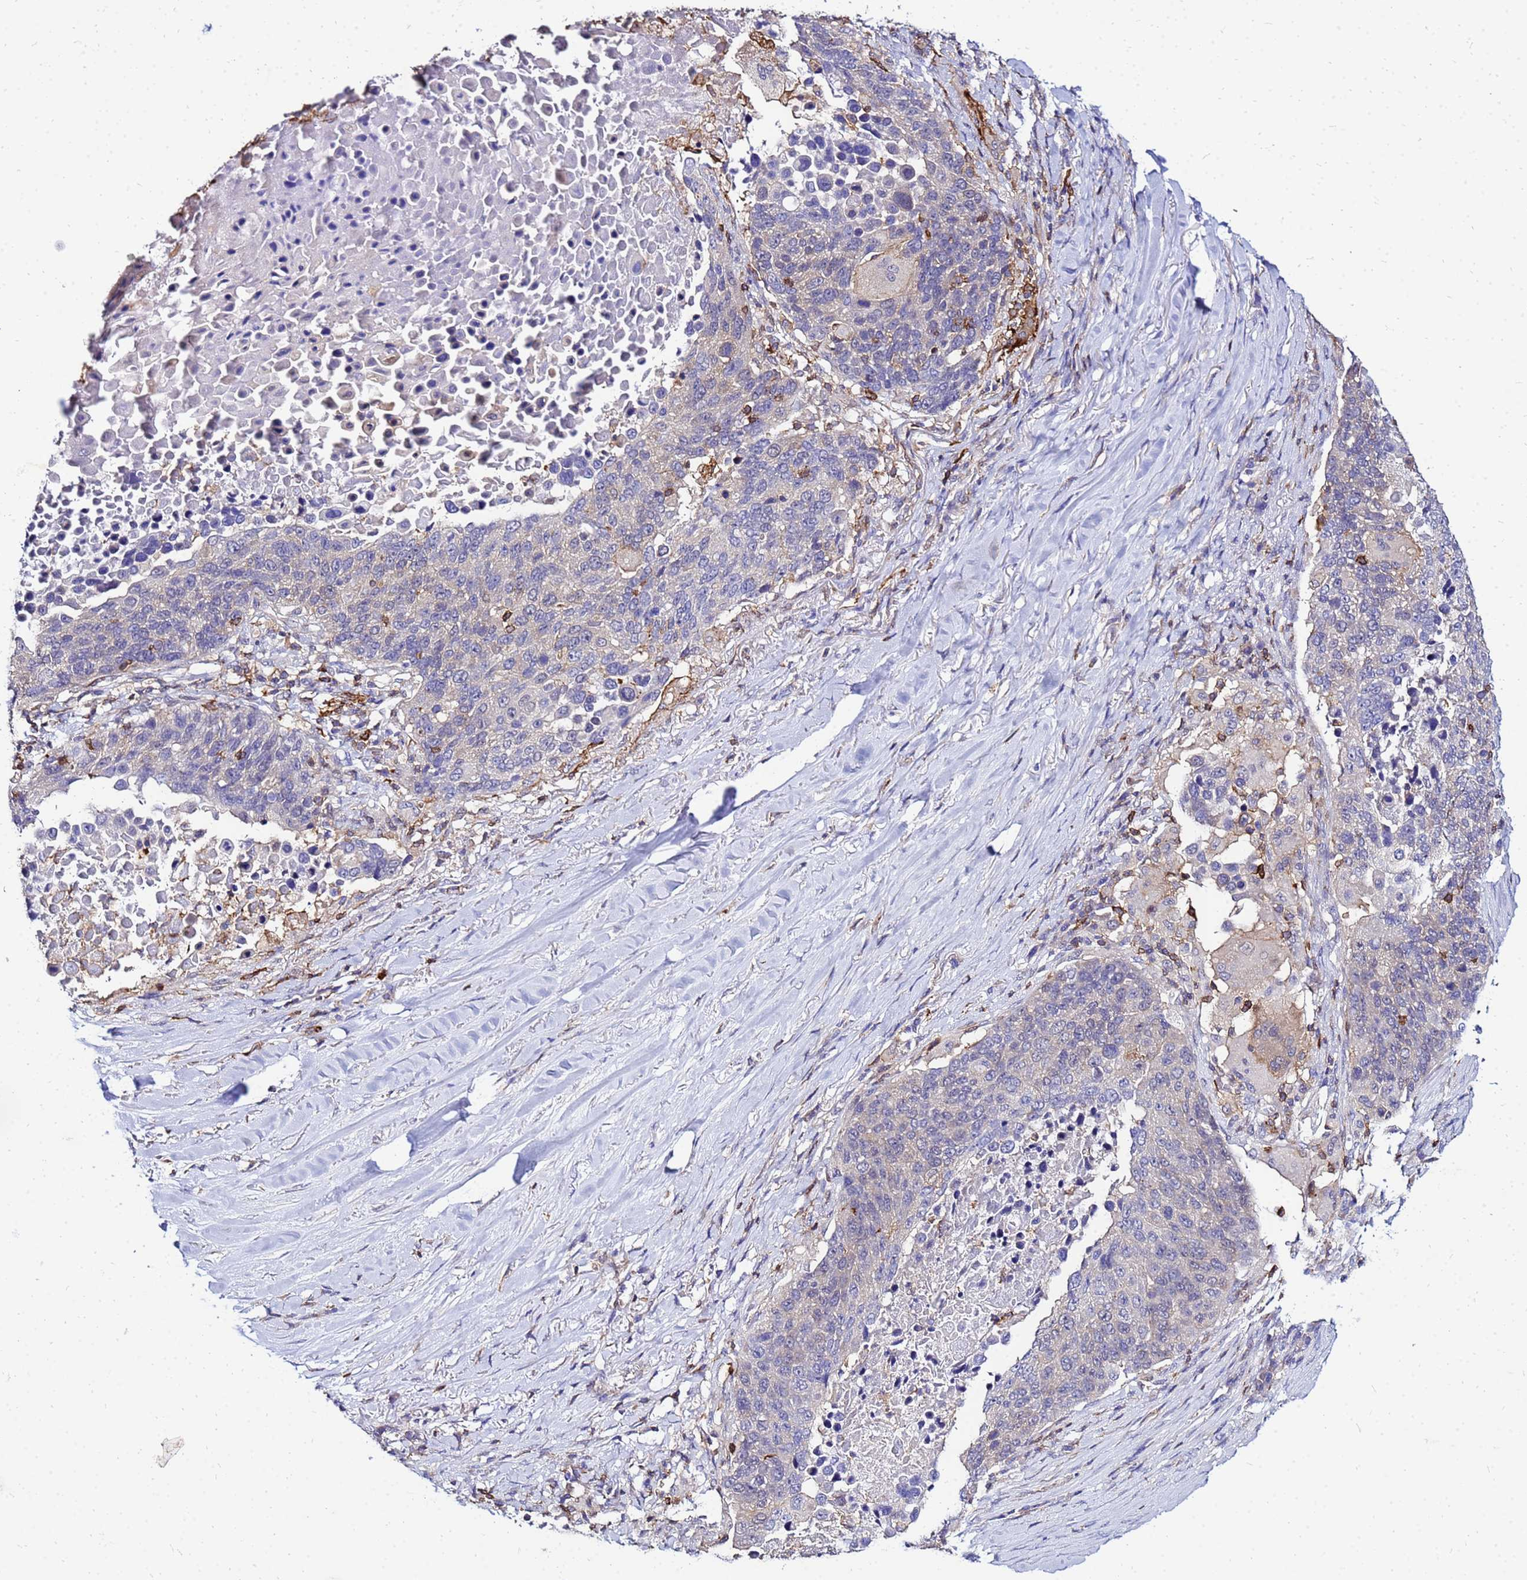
{"staining": {"intensity": "weak", "quantity": "<25%", "location": "cytoplasmic/membranous"}, "tissue": "lung cancer", "cell_type": "Tumor cells", "image_type": "cancer", "snomed": [{"axis": "morphology", "description": "Normal tissue, NOS"}, {"axis": "morphology", "description": "Squamous cell carcinoma, NOS"}, {"axis": "topography", "description": "Lymph node"}, {"axis": "topography", "description": "Lung"}], "caption": "Human lung cancer (squamous cell carcinoma) stained for a protein using immunohistochemistry exhibits no positivity in tumor cells.", "gene": "DBNDD2", "patient": {"sex": "male", "age": 66}}